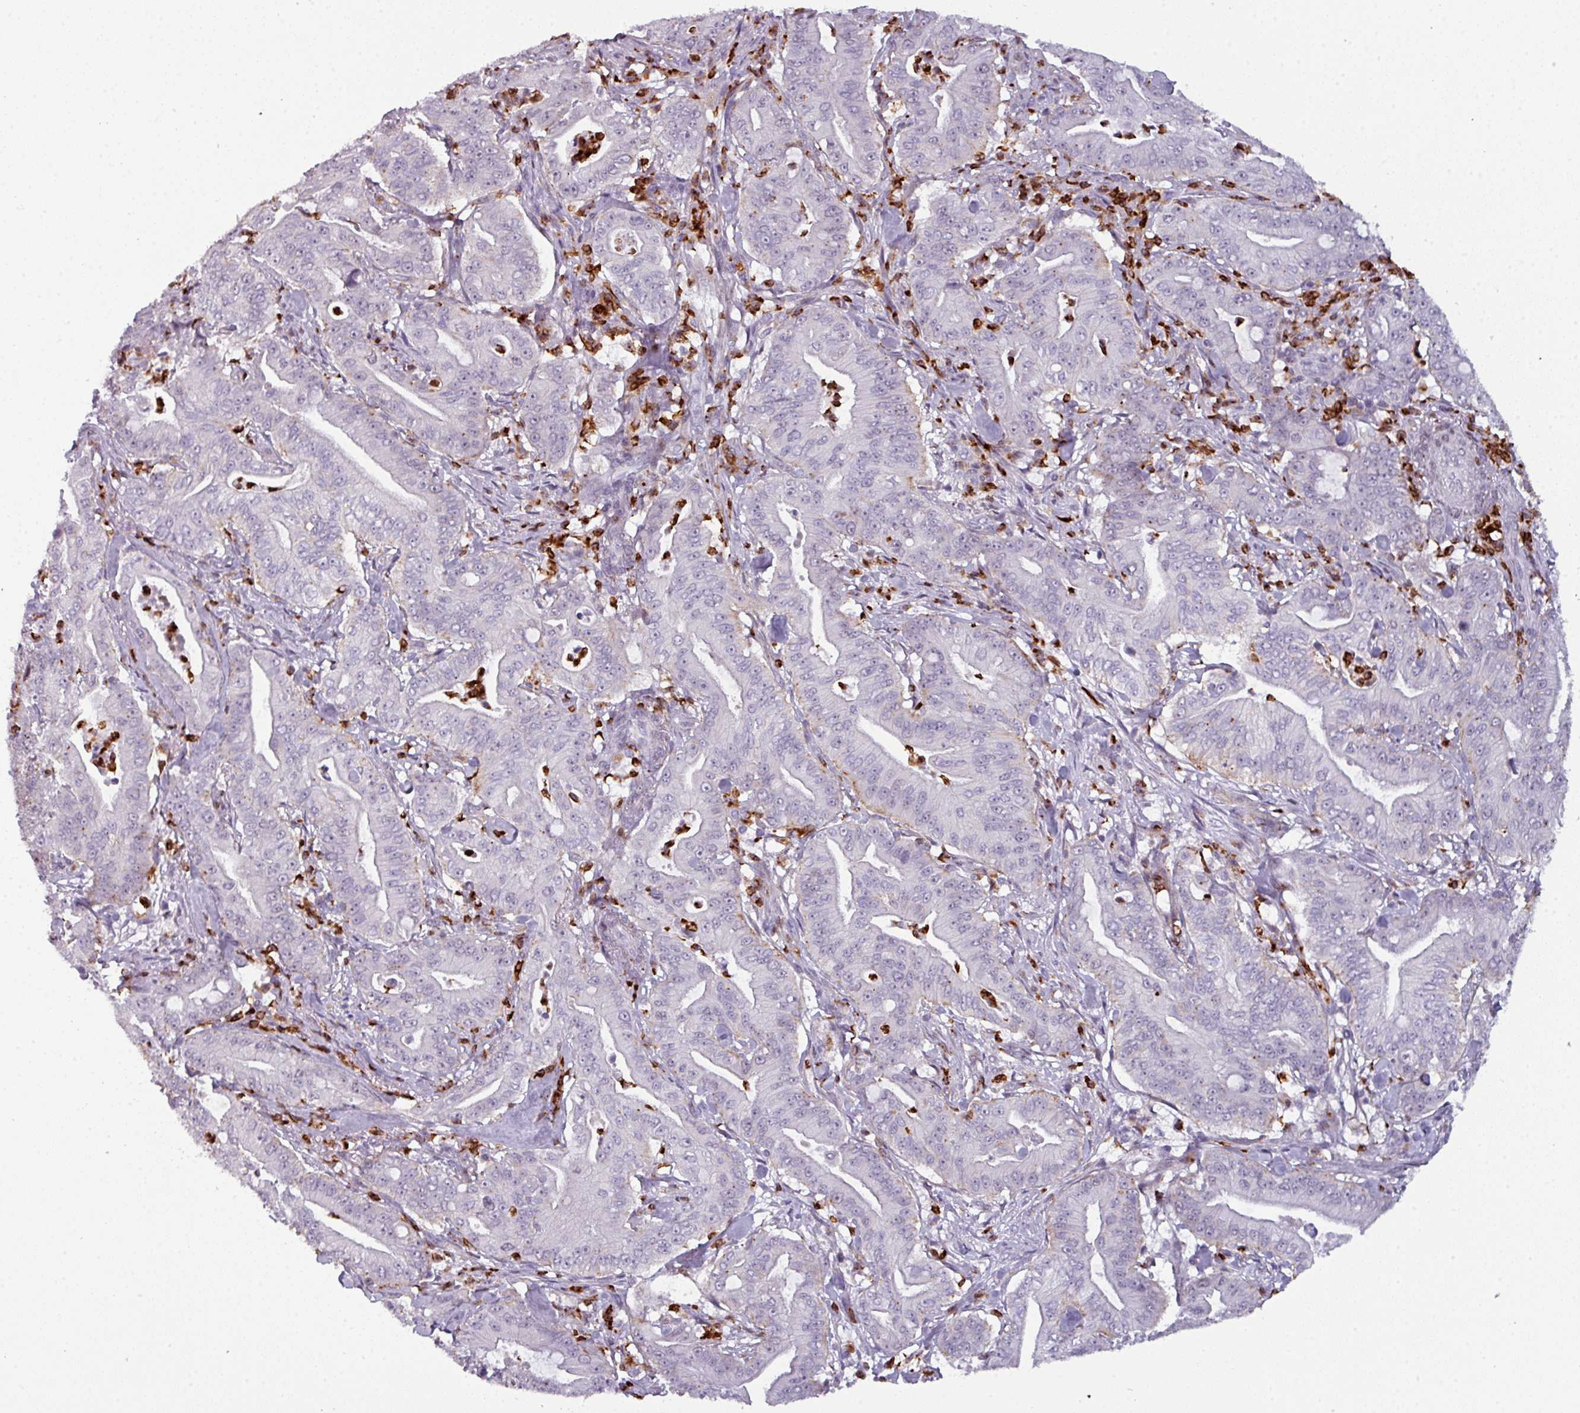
{"staining": {"intensity": "negative", "quantity": "none", "location": "none"}, "tissue": "pancreatic cancer", "cell_type": "Tumor cells", "image_type": "cancer", "snomed": [{"axis": "morphology", "description": "Adenocarcinoma, NOS"}, {"axis": "topography", "description": "Pancreas"}], "caption": "High magnification brightfield microscopy of adenocarcinoma (pancreatic) stained with DAB (brown) and counterstained with hematoxylin (blue): tumor cells show no significant positivity.", "gene": "TMEFF1", "patient": {"sex": "male", "age": 71}}